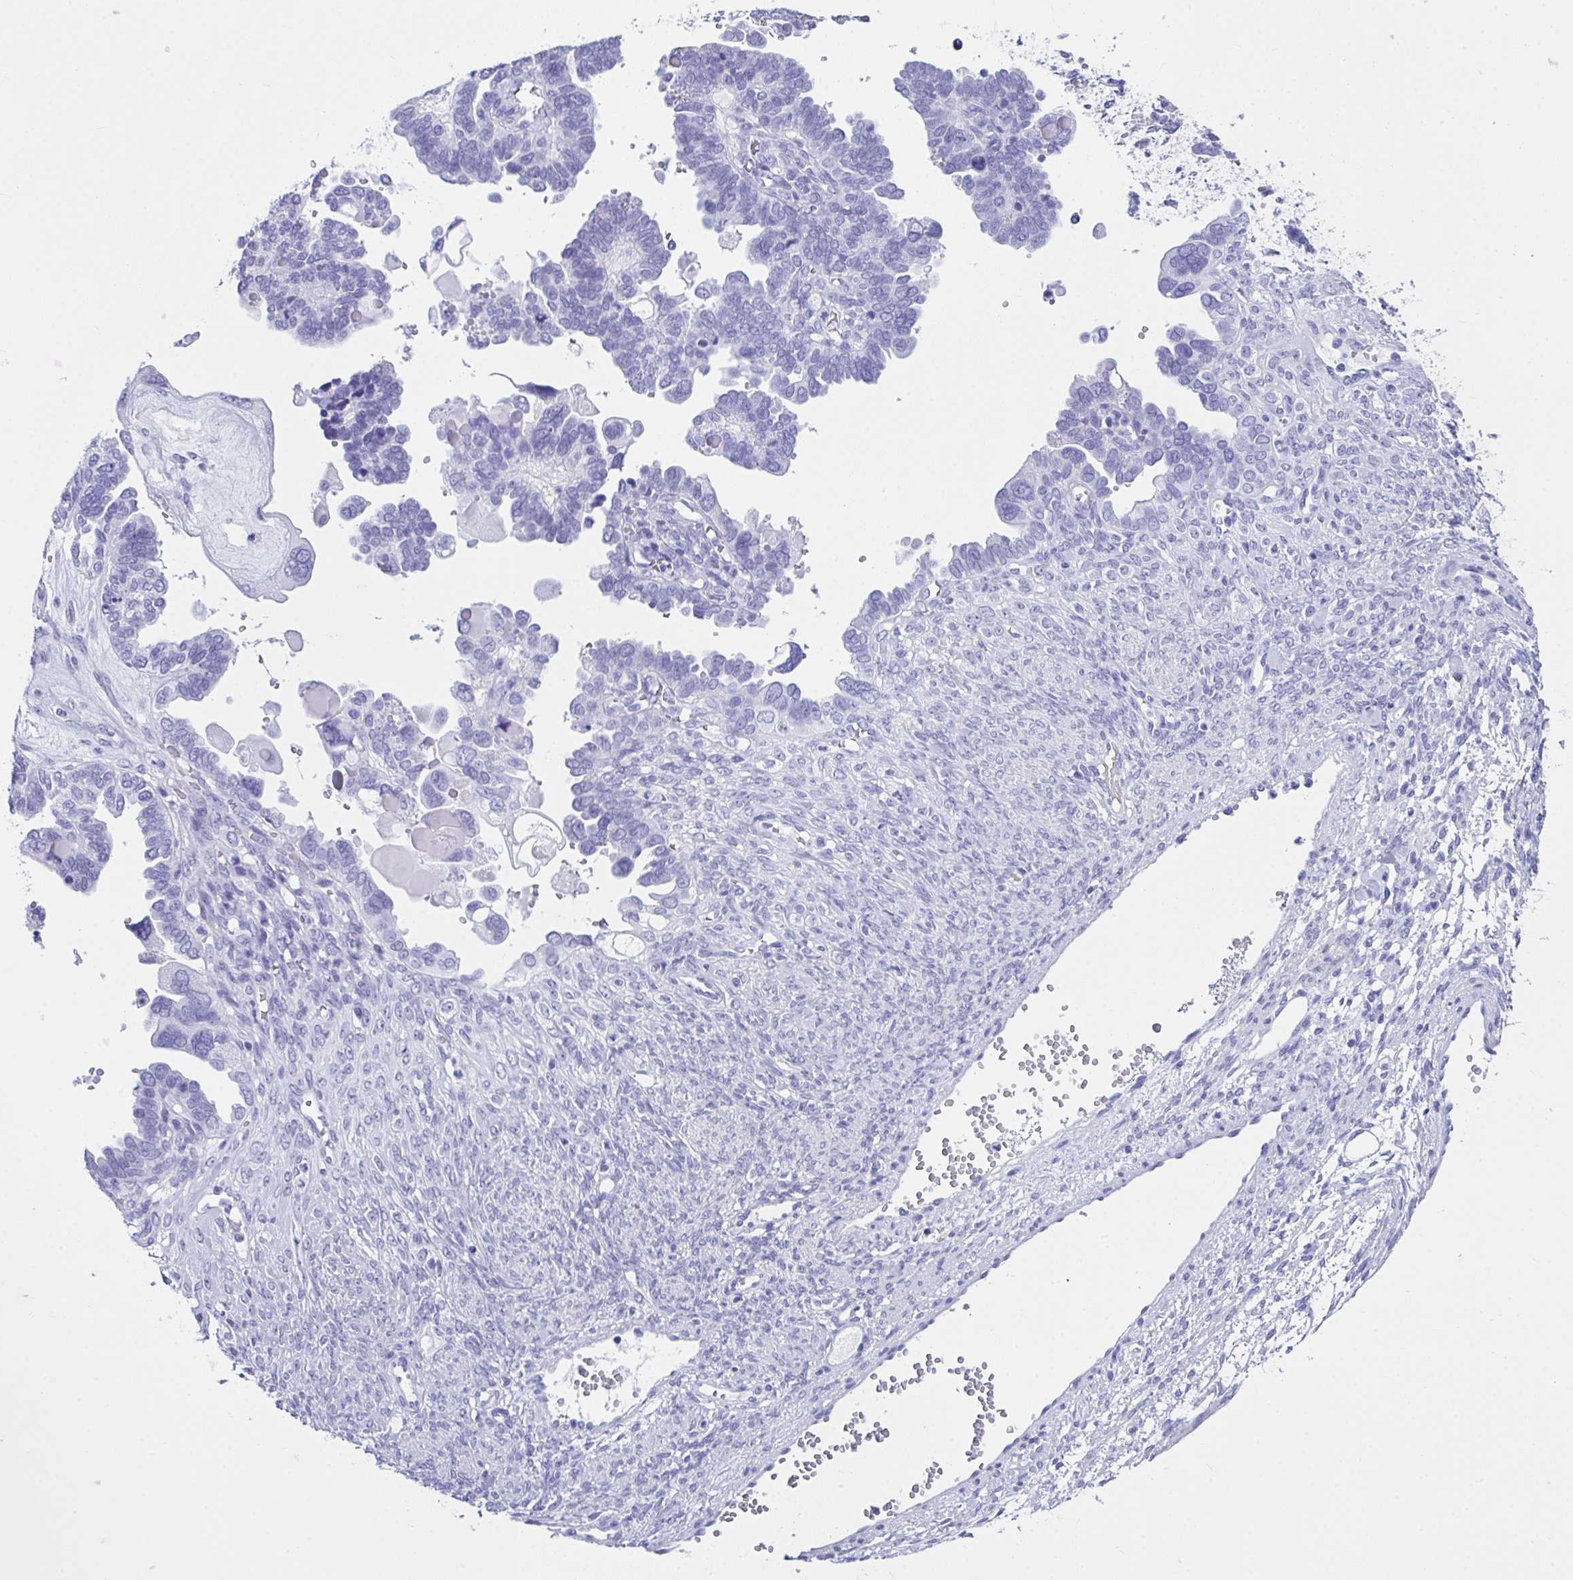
{"staining": {"intensity": "negative", "quantity": "none", "location": "none"}, "tissue": "ovarian cancer", "cell_type": "Tumor cells", "image_type": "cancer", "snomed": [{"axis": "morphology", "description": "Cystadenocarcinoma, serous, NOS"}, {"axis": "topography", "description": "Ovary"}], "caption": "Protein analysis of ovarian serous cystadenocarcinoma shows no significant staining in tumor cells.", "gene": "LGALS4", "patient": {"sex": "female", "age": 51}}